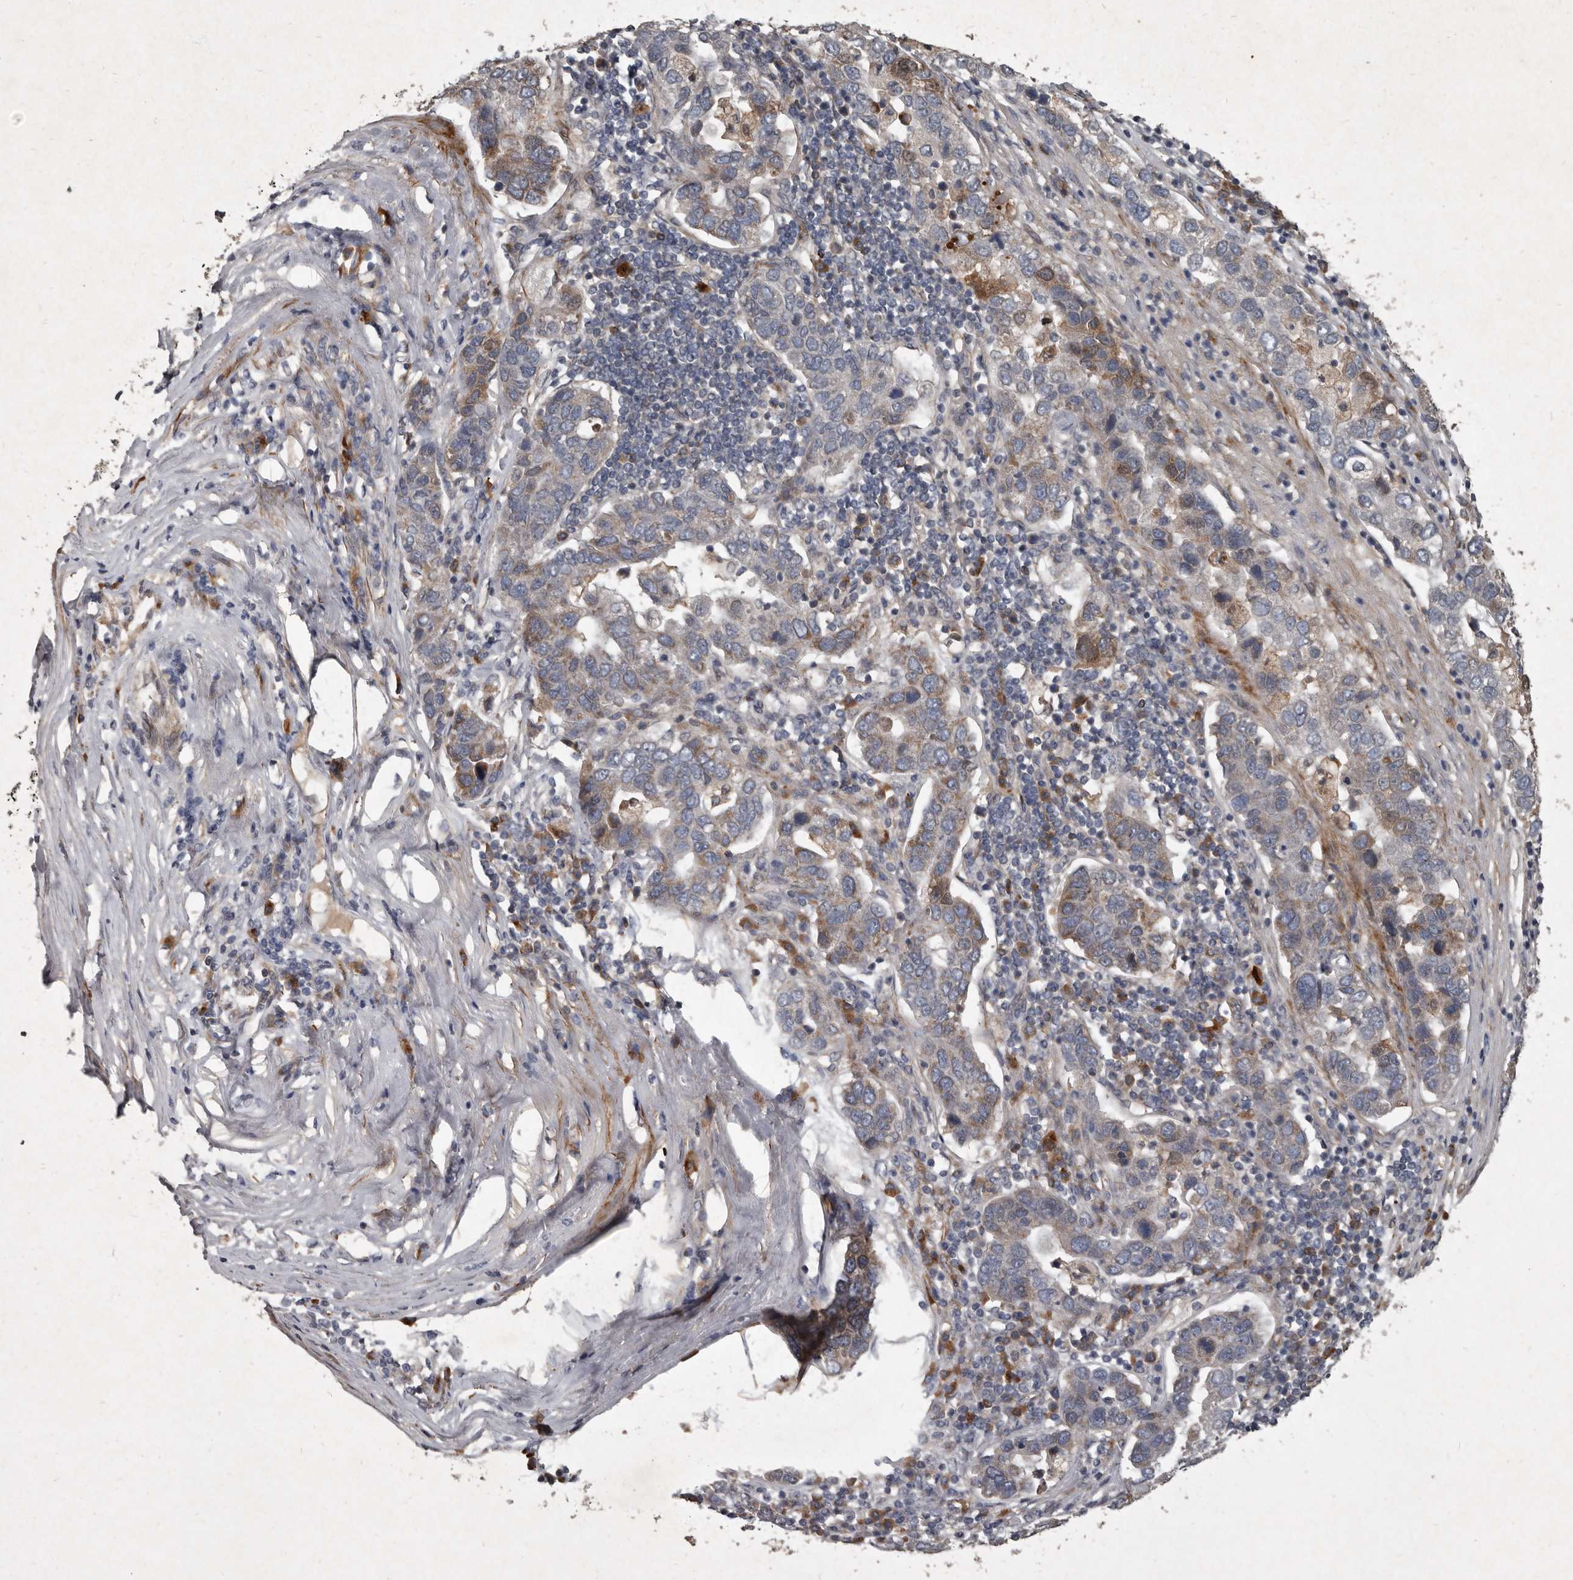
{"staining": {"intensity": "moderate", "quantity": "<25%", "location": "cytoplasmic/membranous"}, "tissue": "pancreatic cancer", "cell_type": "Tumor cells", "image_type": "cancer", "snomed": [{"axis": "morphology", "description": "Adenocarcinoma, NOS"}, {"axis": "topography", "description": "Pancreas"}], "caption": "Tumor cells exhibit low levels of moderate cytoplasmic/membranous positivity in about <25% of cells in adenocarcinoma (pancreatic).", "gene": "MRPS15", "patient": {"sex": "female", "age": 61}}